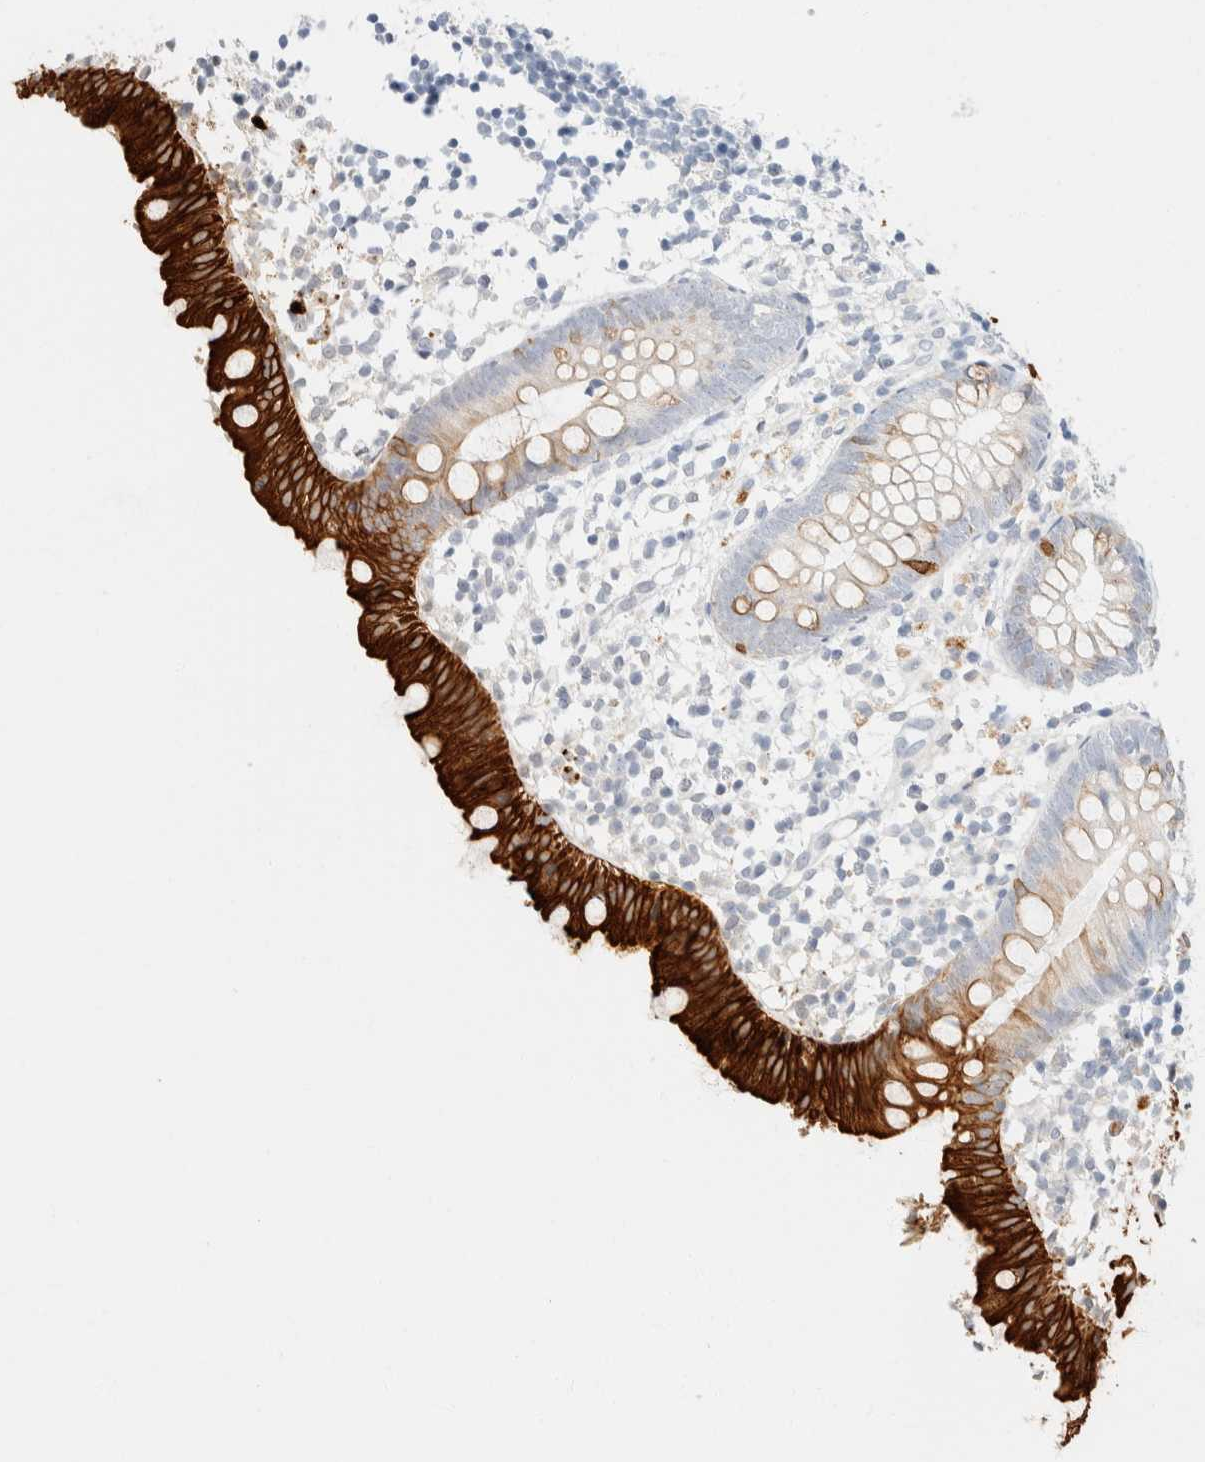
{"staining": {"intensity": "strong", "quantity": "25%-75%", "location": "cytoplasmic/membranous"}, "tissue": "appendix", "cell_type": "Glandular cells", "image_type": "normal", "snomed": [{"axis": "morphology", "description": "Normal tissue, NOS"}, {"axis": "topography", "description": "Appendix"}], "caption": "Normal appendix exhibits strong cytoplasmic/membranous staining in about 25%-75% of glandular cells (Brightfield microscopy of DAB IHC at high magnification)..", "gene": "KRT20", "patient": {"sex": "female", "age": 20}}